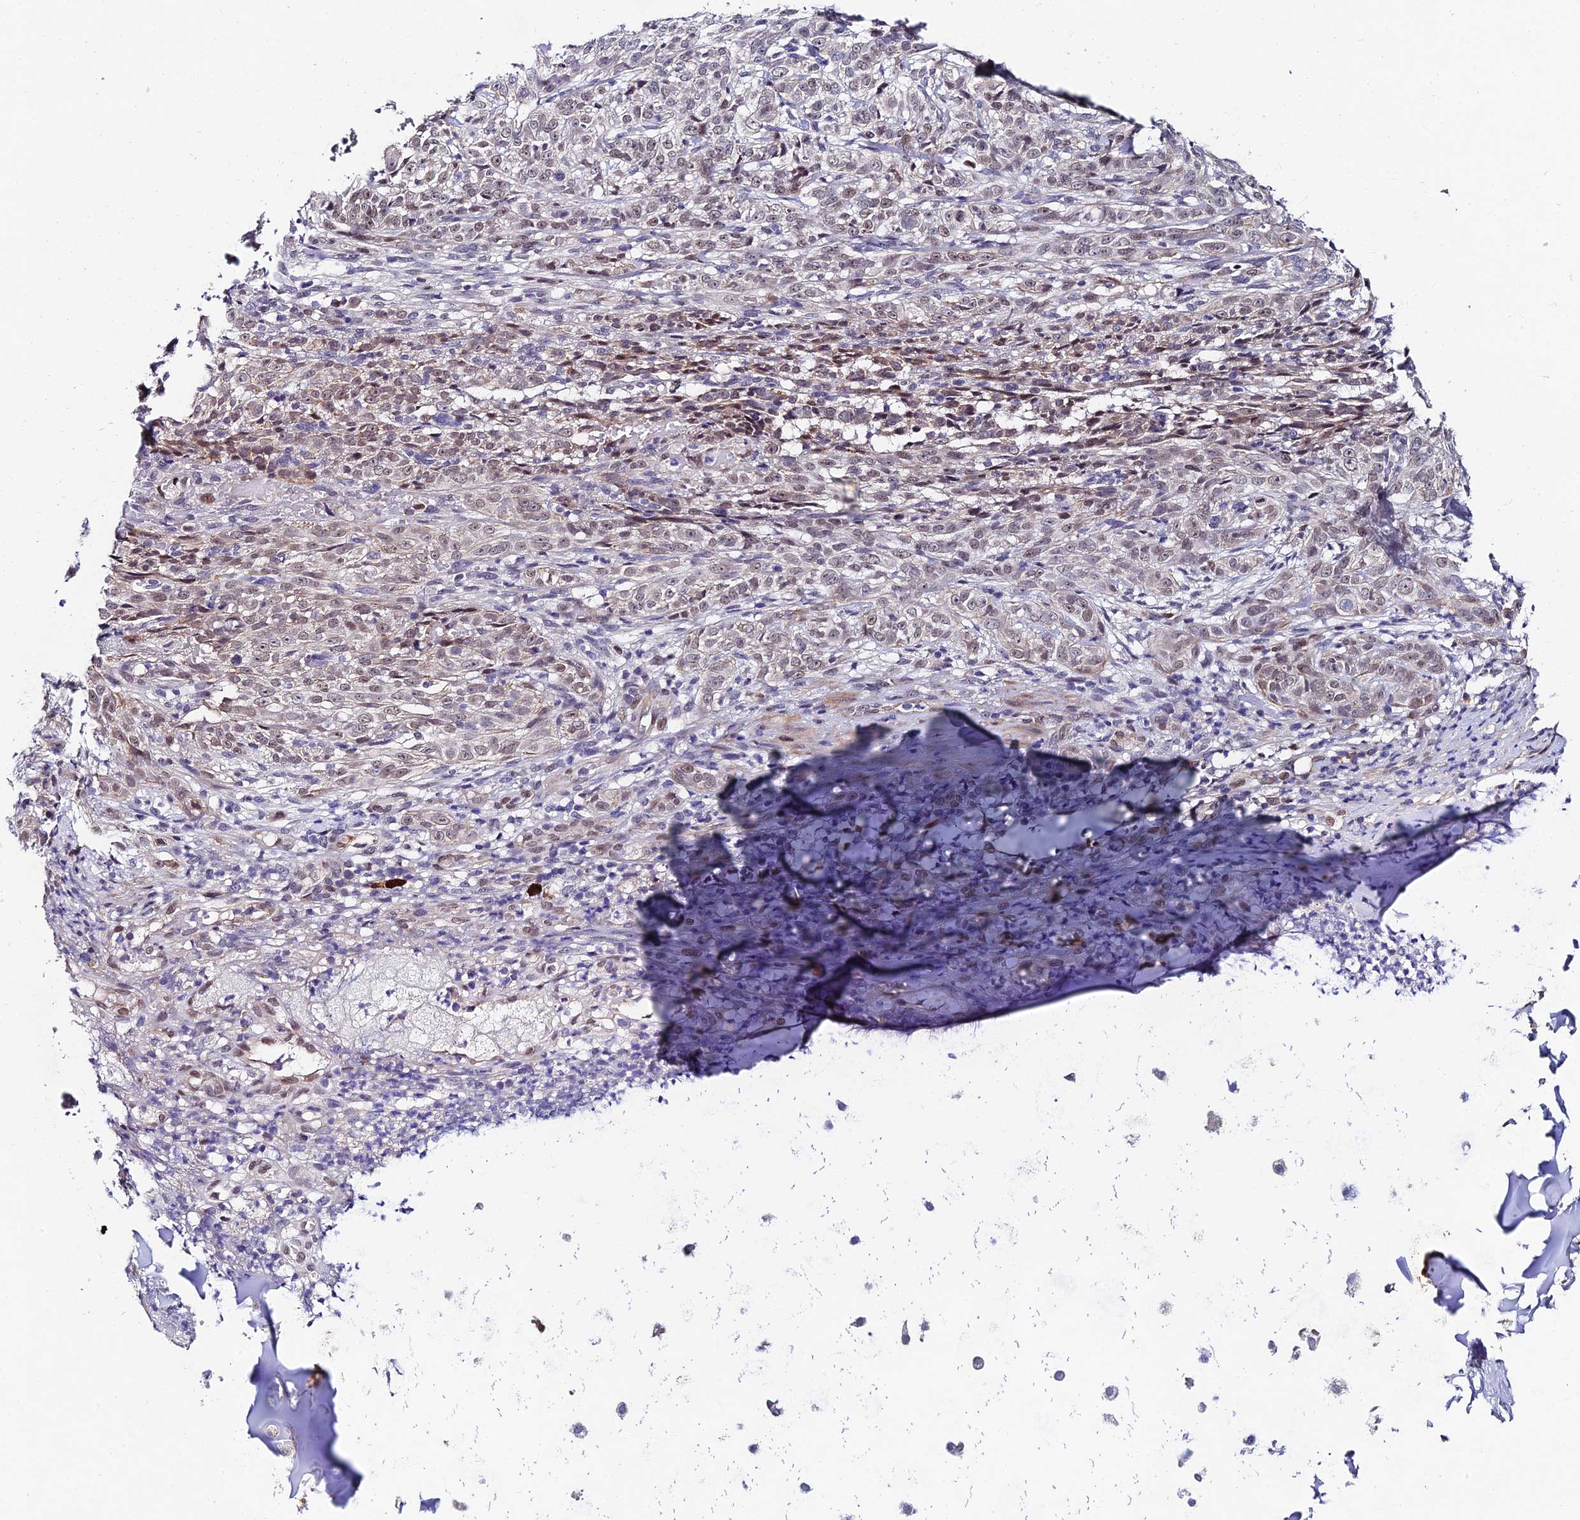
{"staining": {"intensity": "negative", "quantity": "none", "location": "none"}, "tissue": "adipose tissue", "cell_type": "Adipocytes", "image_type": "normal", "snomed": [{"axis": "morphology", "description": "Normal tissue, NOS"}, {"axis": "morphology", "description": "Basal cell carcinoma"}, {"axis": "topography", "description": "Cartilage tissue"}, {"axis": "topography", "description": "Nasopharynx"}, {"axis": "topography", "description": "Oral tissue"}], "caption": "This is an immunohistochemistry (IHC) image of benign adipose tissue. There is no staining in adipocytes.", "gene": "TRIM24", "patient": {"sex": "female", "age": 77}}